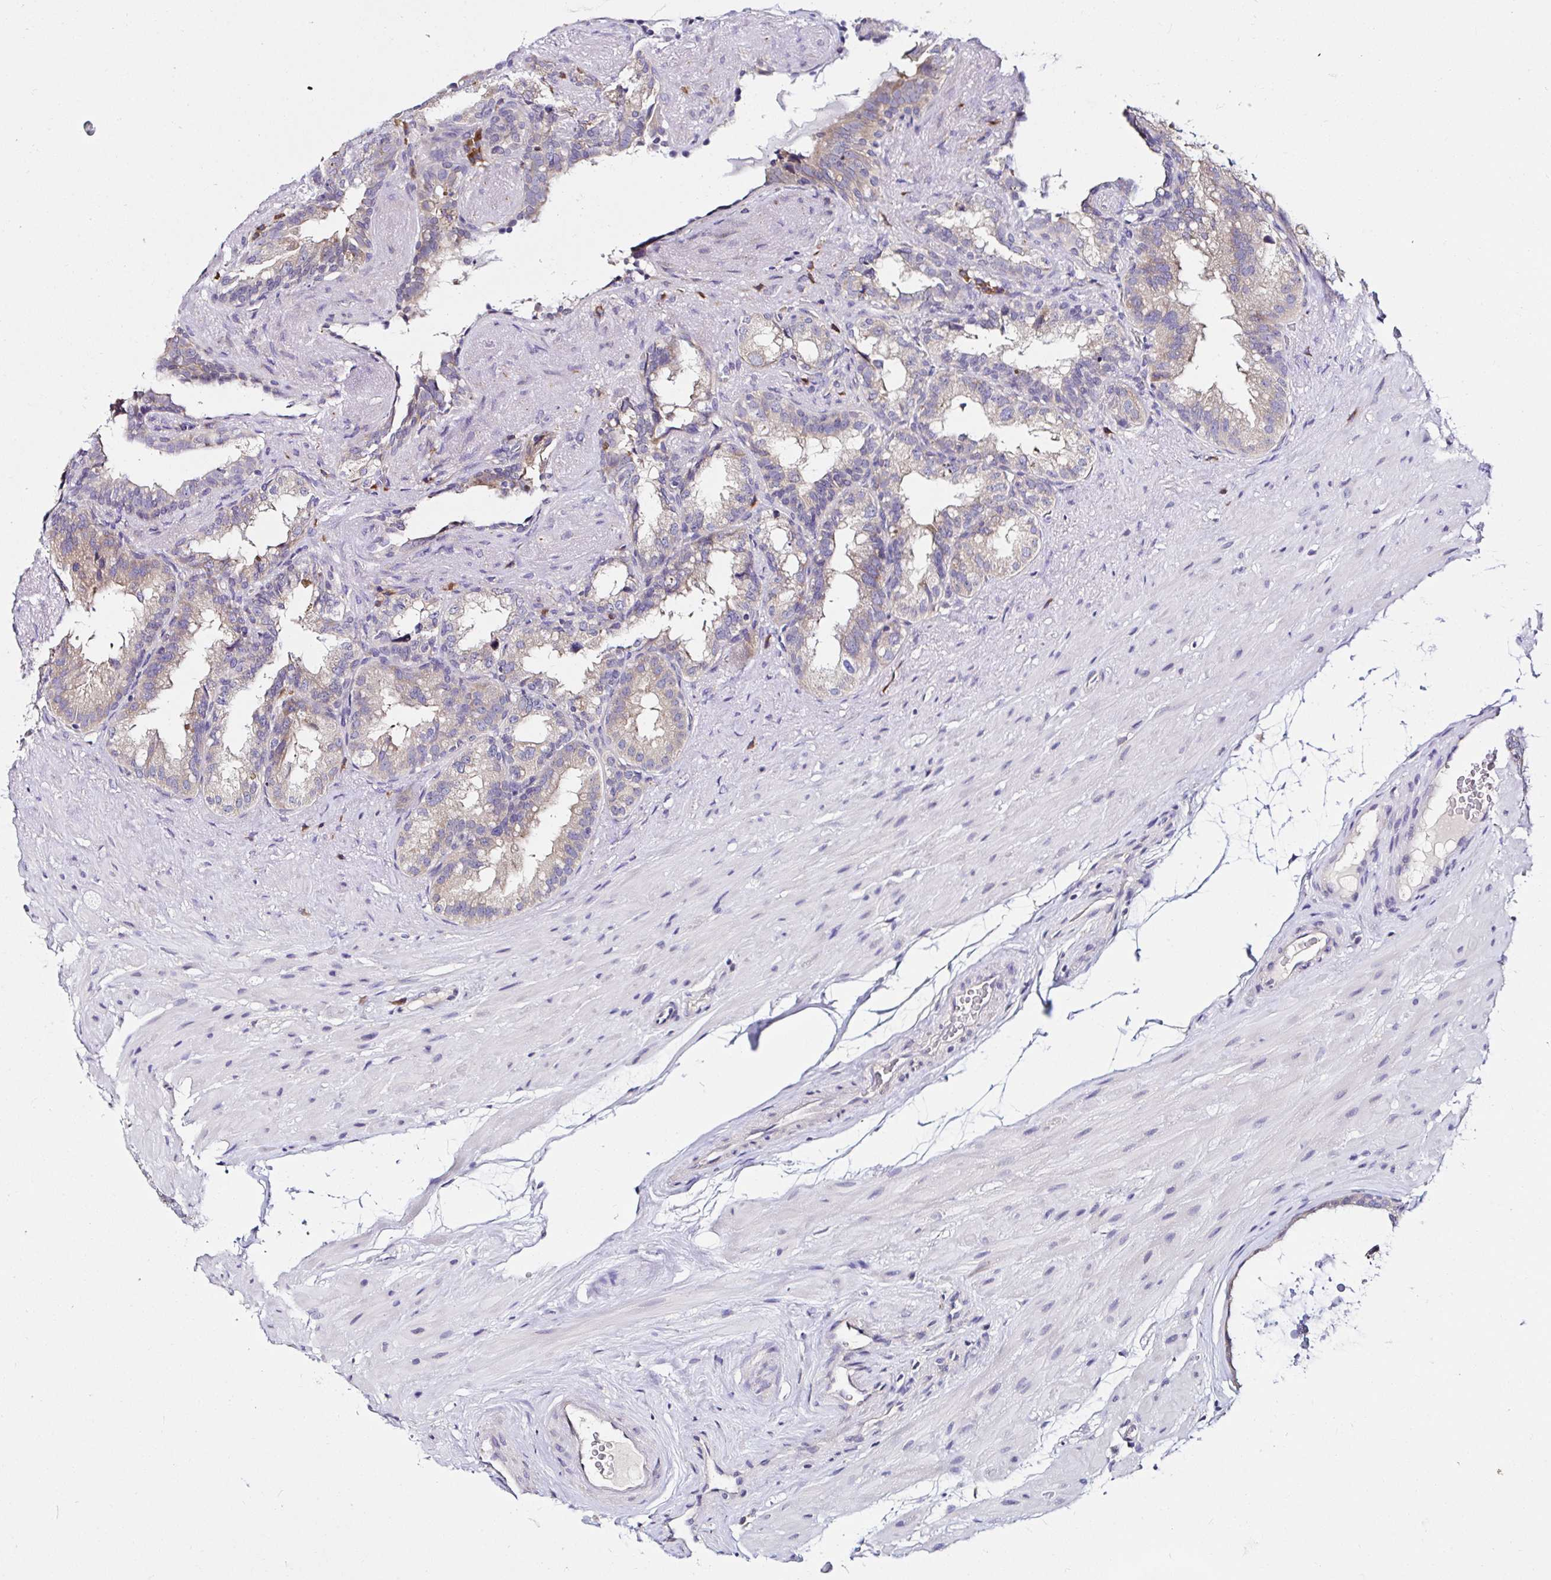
{"staining": {"intensity": "weak", "quantity": ">75%", "location": "cytoplasmic/membranous"}, "tissue": "seminal vesicle", "cell_type": "Glandular cells", "image_type": "normal", "snomed": [{"axis": "morphology", "description": "Normal tissue, NOS"}, {"axis": "topography", "description": "Seminal veicle"}], "caption": "A photomicrograph of human seminal vesicle stained for a protein shows weak cytoplasmic/membranous brown staining in glandular cells.", "gene": "VSIG2", "patient": {"sex": "male", "age": 60}}